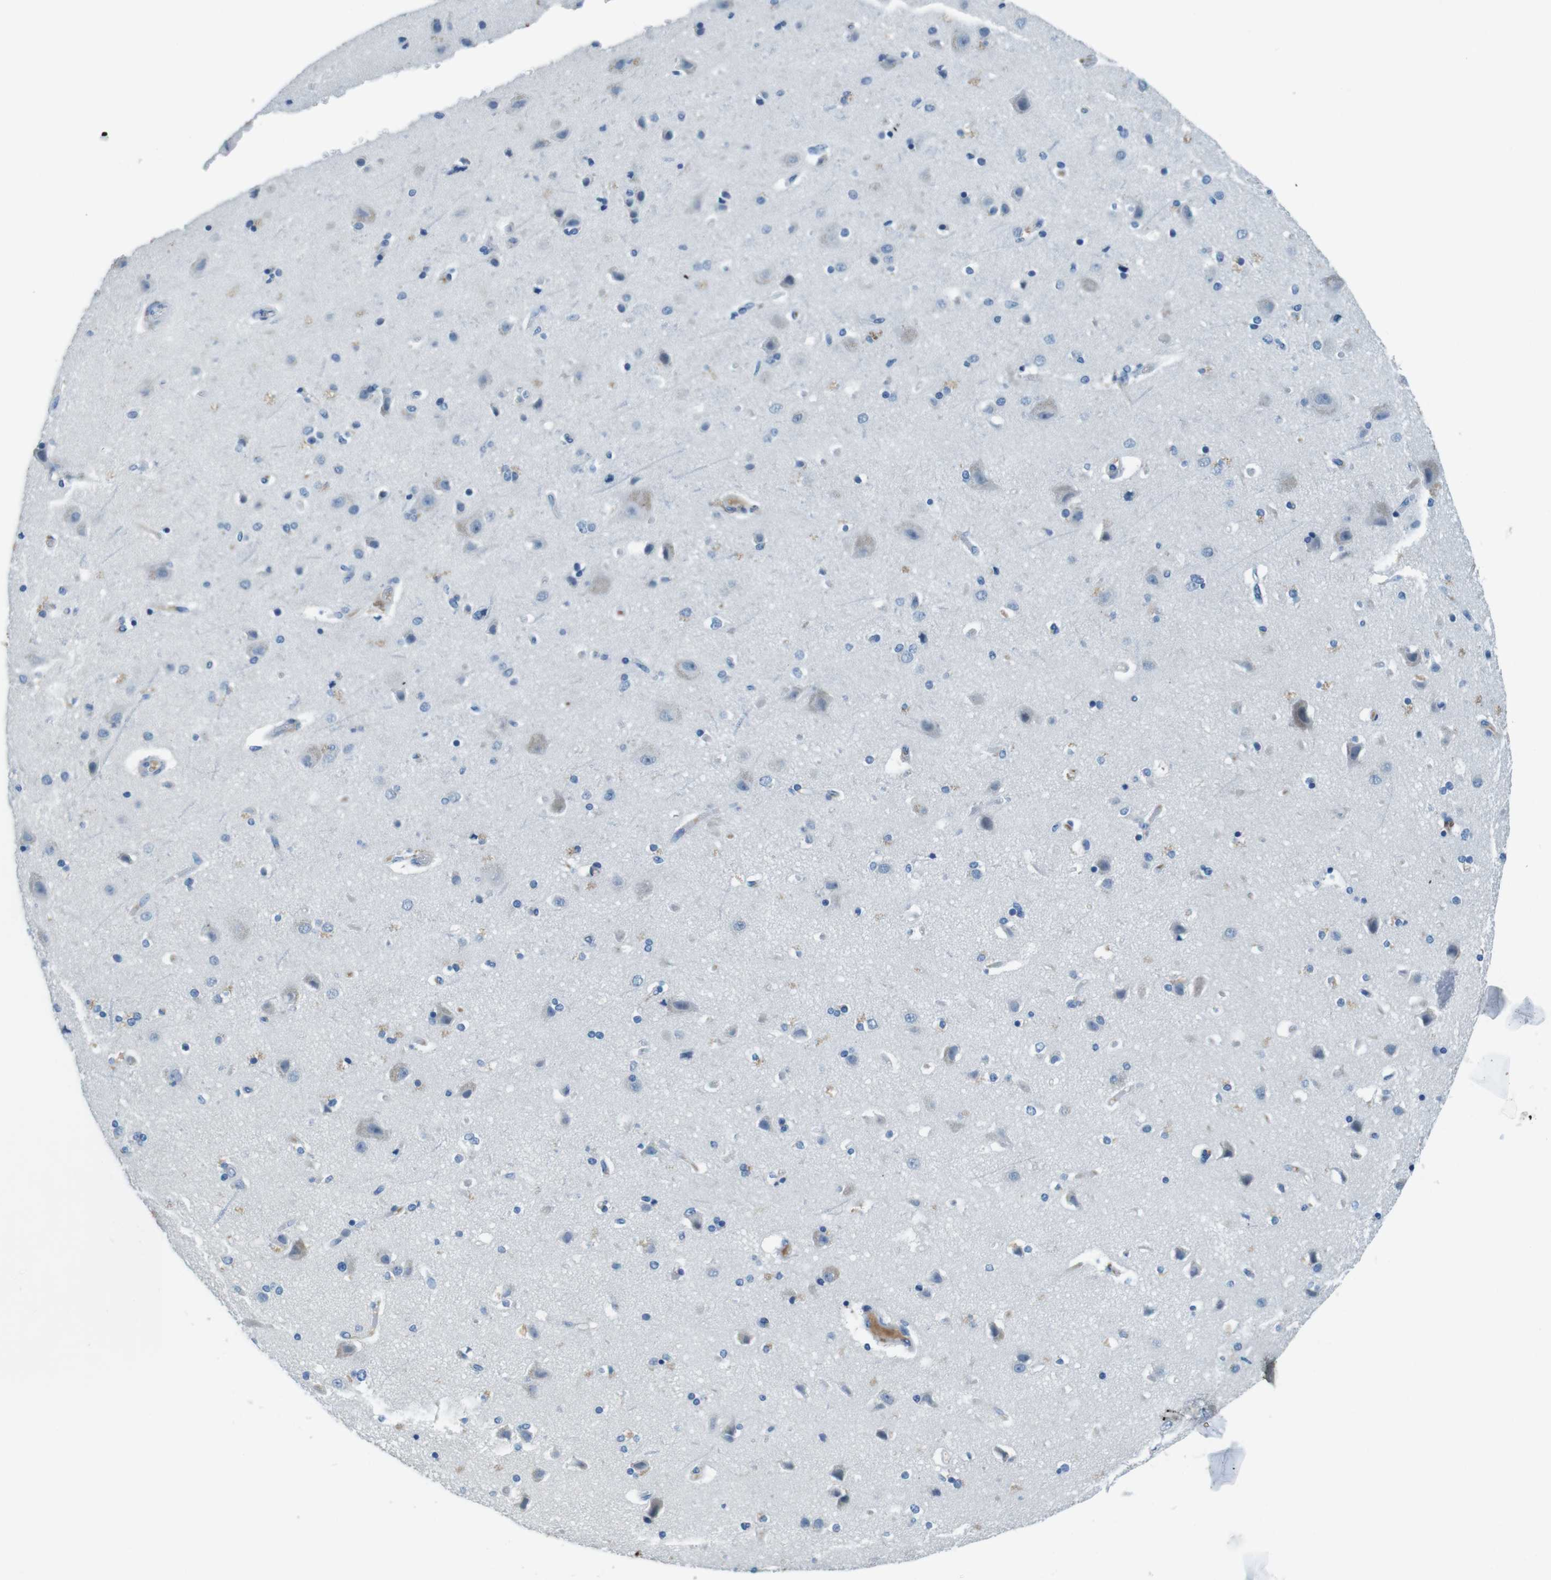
{"staining": {"intensity": "negative", "quantity": "none", "location": "none"}, "tissue": "cerebral cortex", "cell_type": "Endothelial cells", "image_type": "normal", "snomed": [{"axis": "morphology", "description": "Normal tissue, NOS"}, {"axis": "topography", "description": "Cerebral cortex"}], "caption": "This is an immunohistochemistry photomicrograph of normal cerebral cortex. There is no staining in endothelial cells.", "gene": "SLC35A3", "patient": {"sex": "female", "age": 54}}